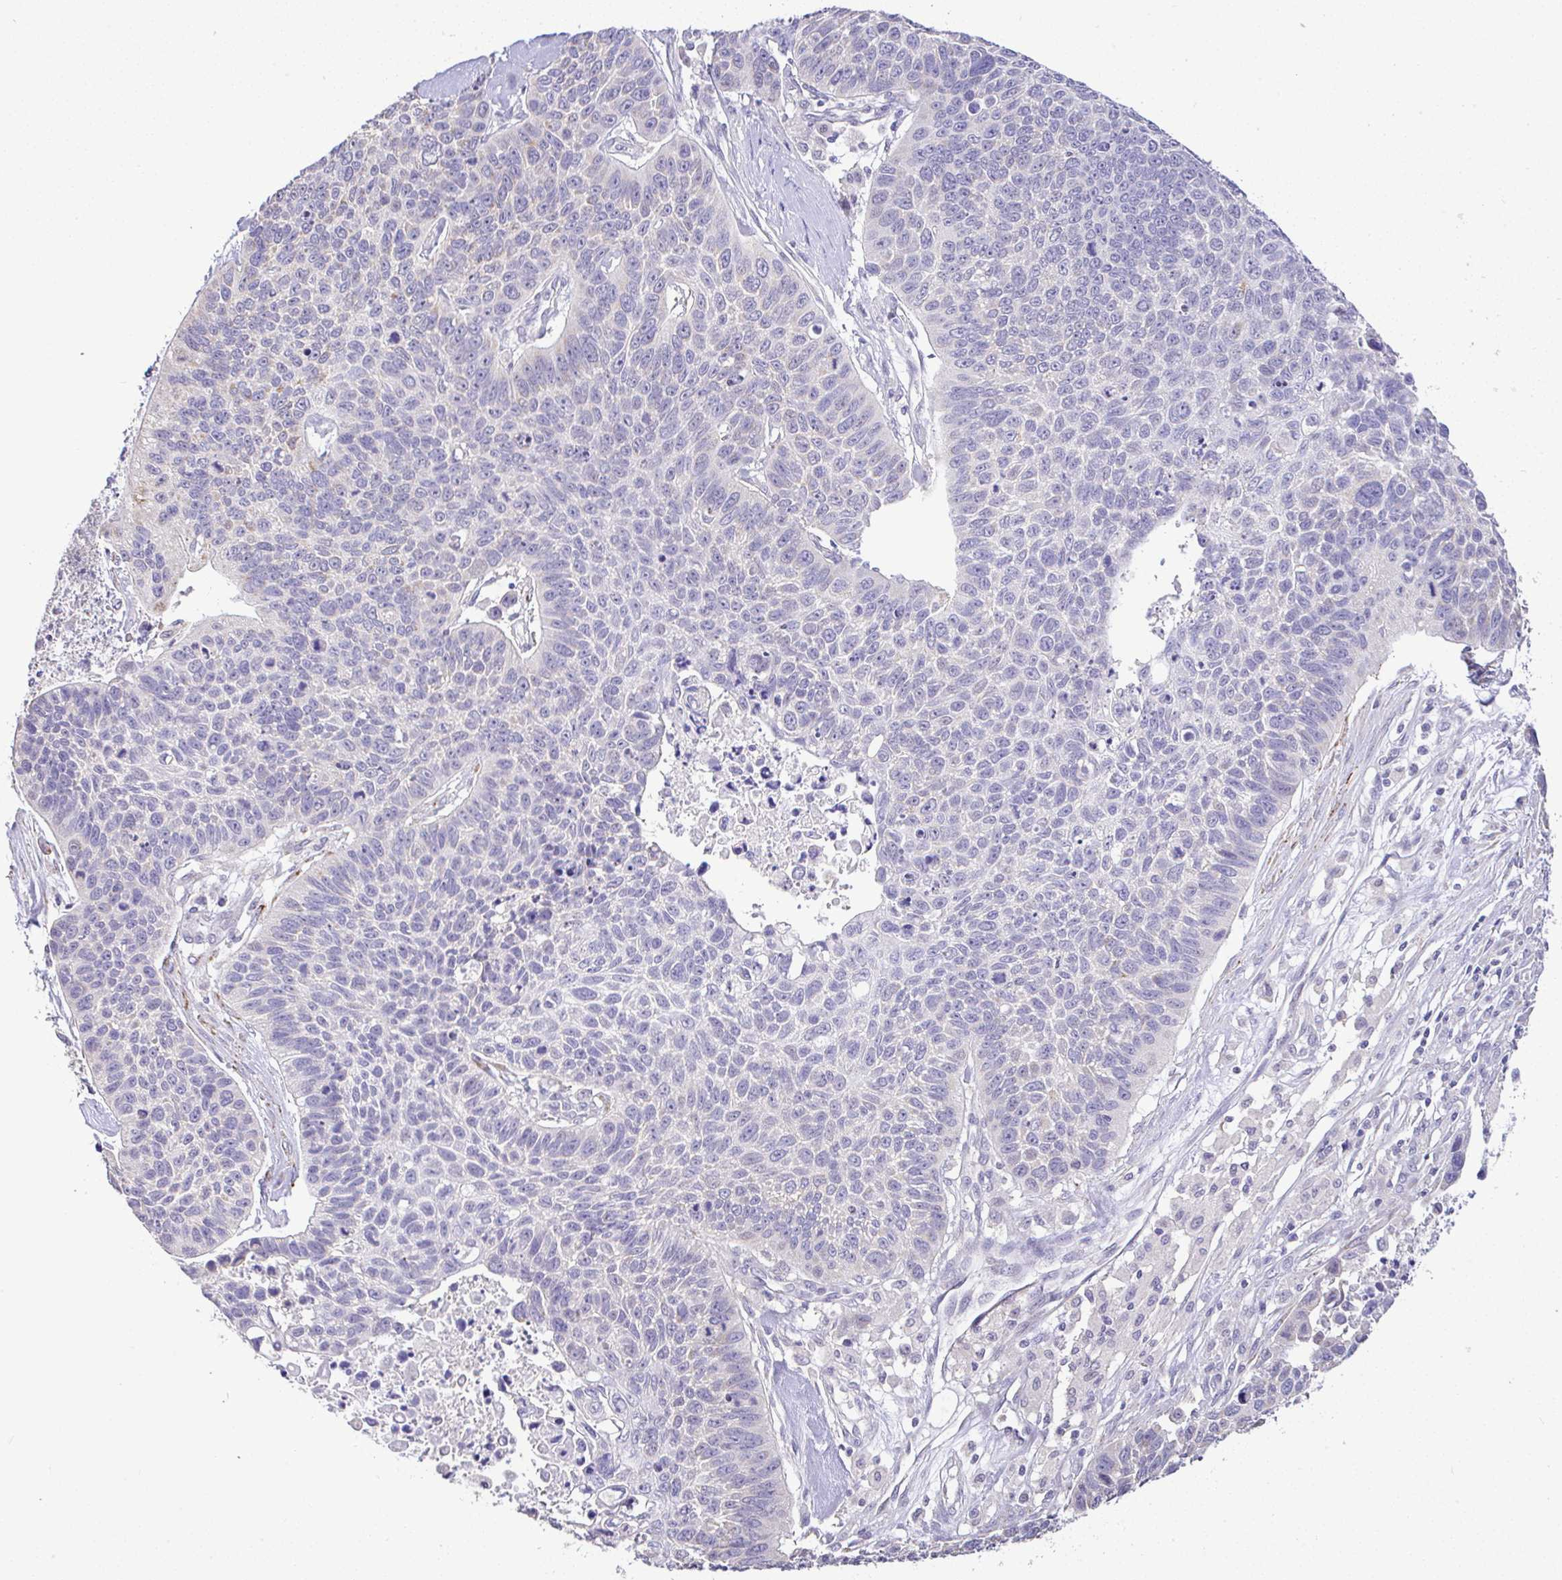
{"staining": {"intensity": "negative", "quantity": "none", "location": "none"}, "tissue": "lung cancer", "cell_type": "Tumor cells", "image_type": "cancer", "snomed": [{"axis": "morphology", "description": "Squamous cell carcinoma, NOS"}, {"axis": "topography", "description": "Lung"}], "caption": "Immunohistochemical staining of human lung squamous cell carcinoma demonstrates no significant staining in tumor cells.", "gene": "CTU1", "patient": {"sex": "male", "age": 62}}